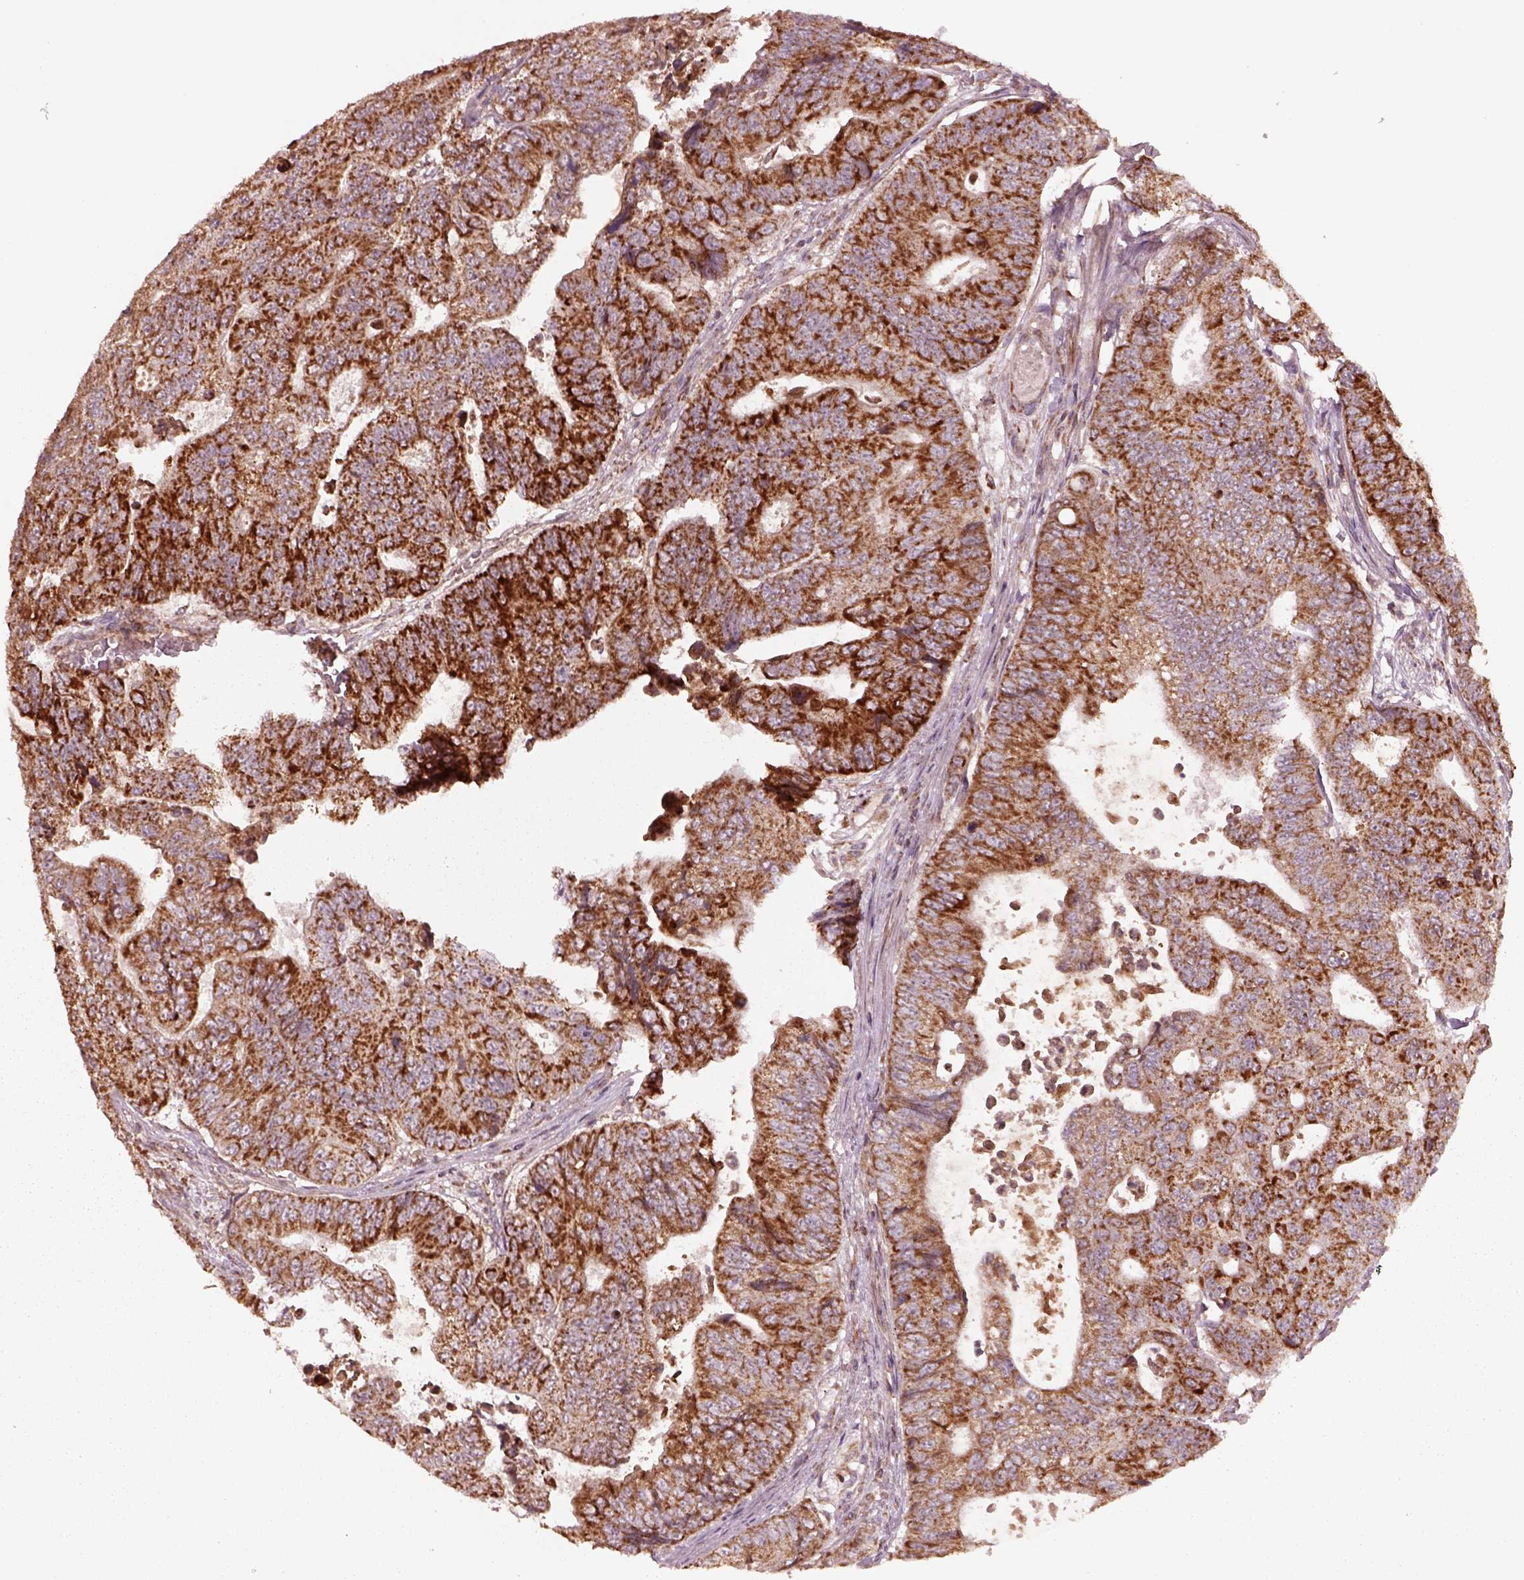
{"staining": {"intensity": "moderate", "quantity": ">75%", "location": "cytoplasmic/membranous"}, "tissue": "colorectal cancer", "cell_type": "Tumor cells", "image_type": "cancer", "snomed": [{"axis": "morphology", "description": "Adenocarcinoma, NOS"}, {"axis": "topography", "description": "Colon"}], "caption": "Immunohistochemistry image of colorectal cancer stained for a protein (brown), which shows medium levels of moderate cytoplasmic/membranous positivity in about >75% of tumor cells.", "gene": "SLC25A5", "patient": {"sex": "female", "age": 48}}